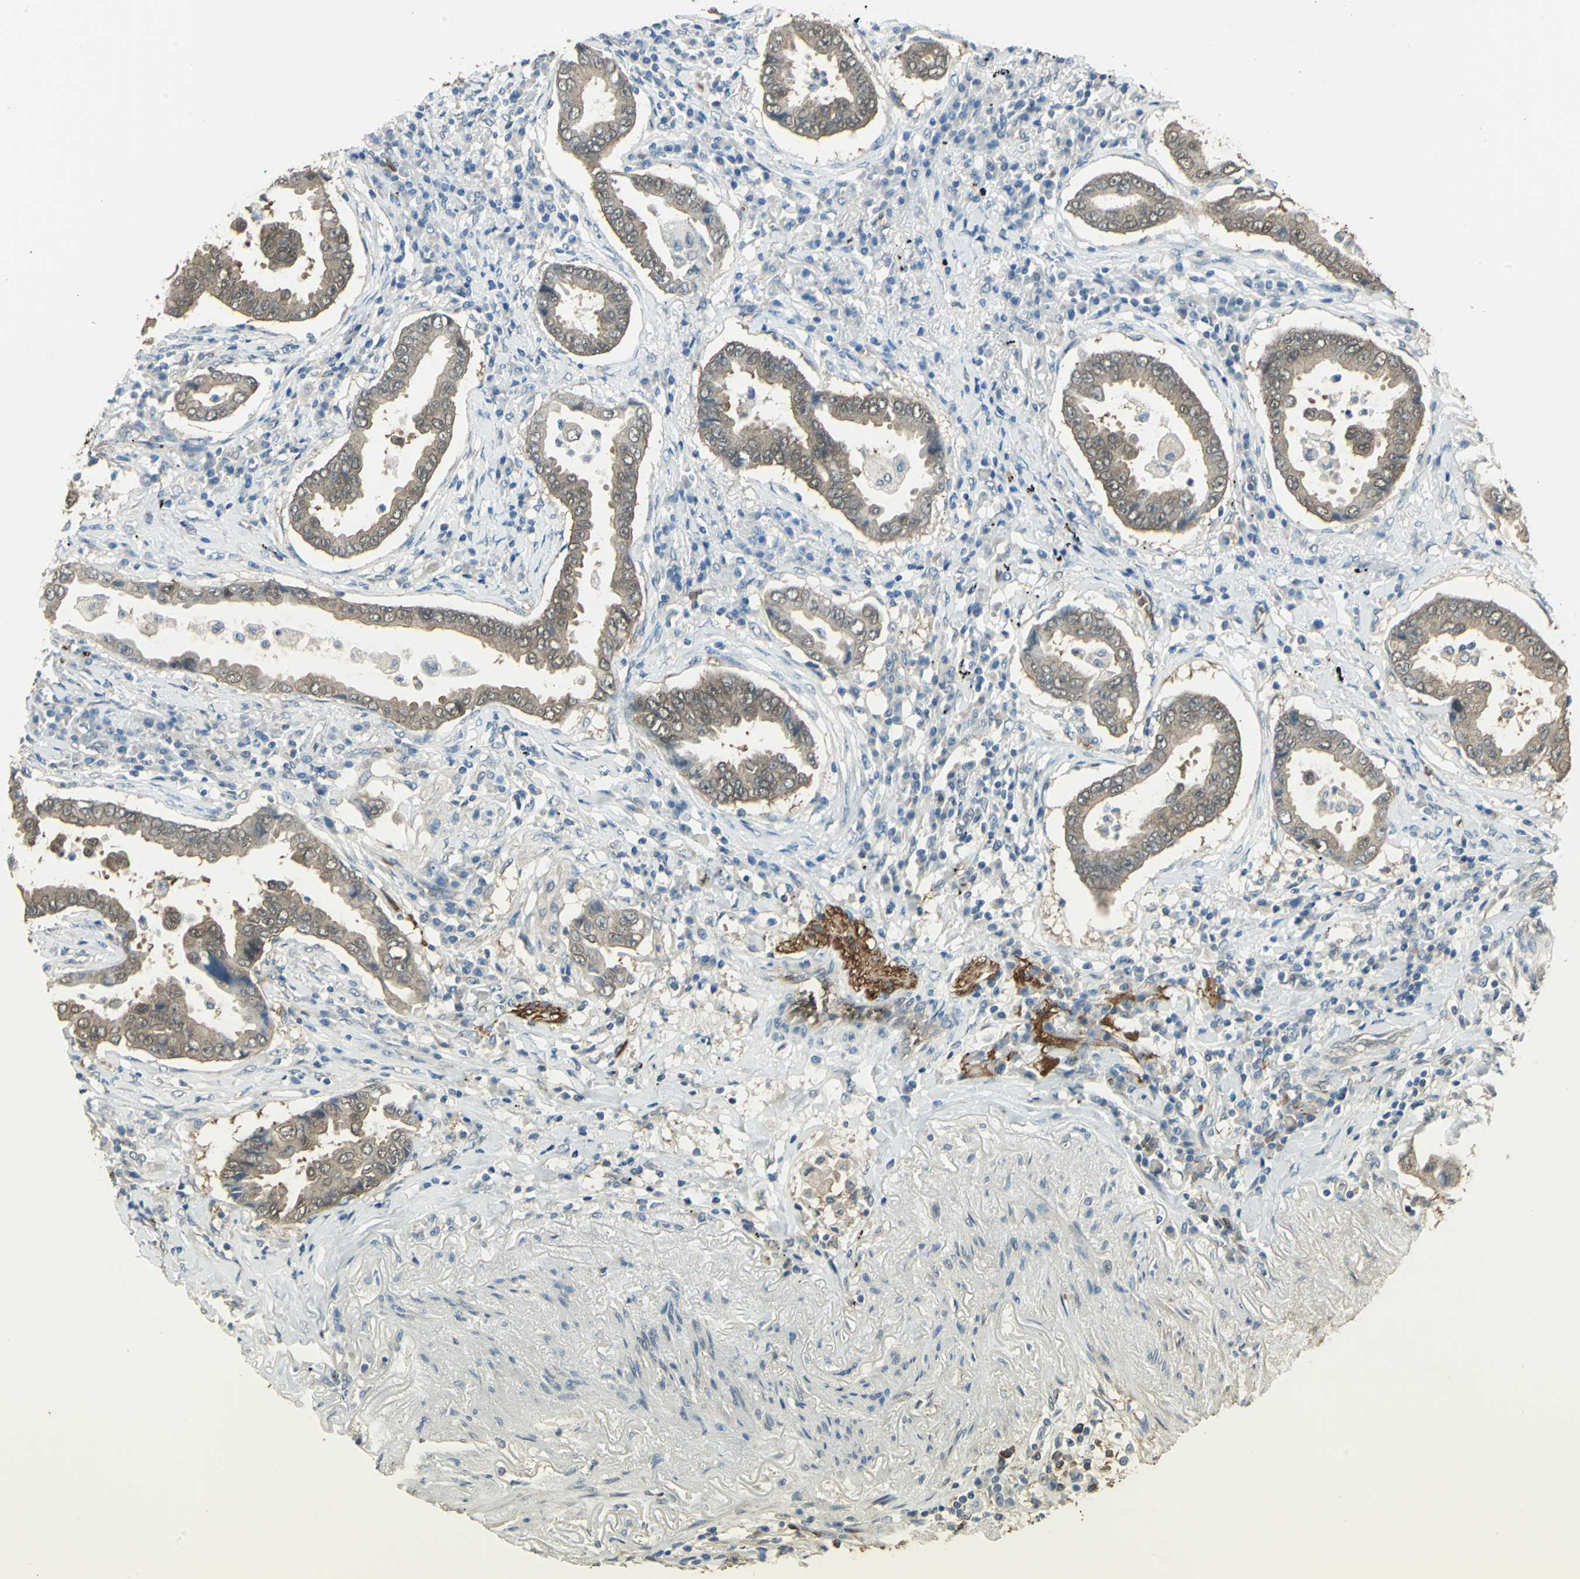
{"staining": {"intensity": "moderate", "quantity": "25%-75%", "location": "cytoplasmic/membranous"}, "tissue": "lung cancer", "cell_type": "Tumor cells", "image_type": "cancer", "snomed": [{"axis": "morphology", "description": "Normal tissue, NOS"}, {"axis": "morphology", "description": "Inflammation, NOS"}, {"axis": "morphology", "description": "Adenocarcinoma, NOS"}, {"axis": "topography", "description": "Lung"}], "caption": "The histopathology image reveals staining of lung cancer, revealing moderate cytoplasmic/membranous protein expression (brown color) within tumor cells.", "gene": "DDAH1", "patient": {"sex": "female", "age": 64}}